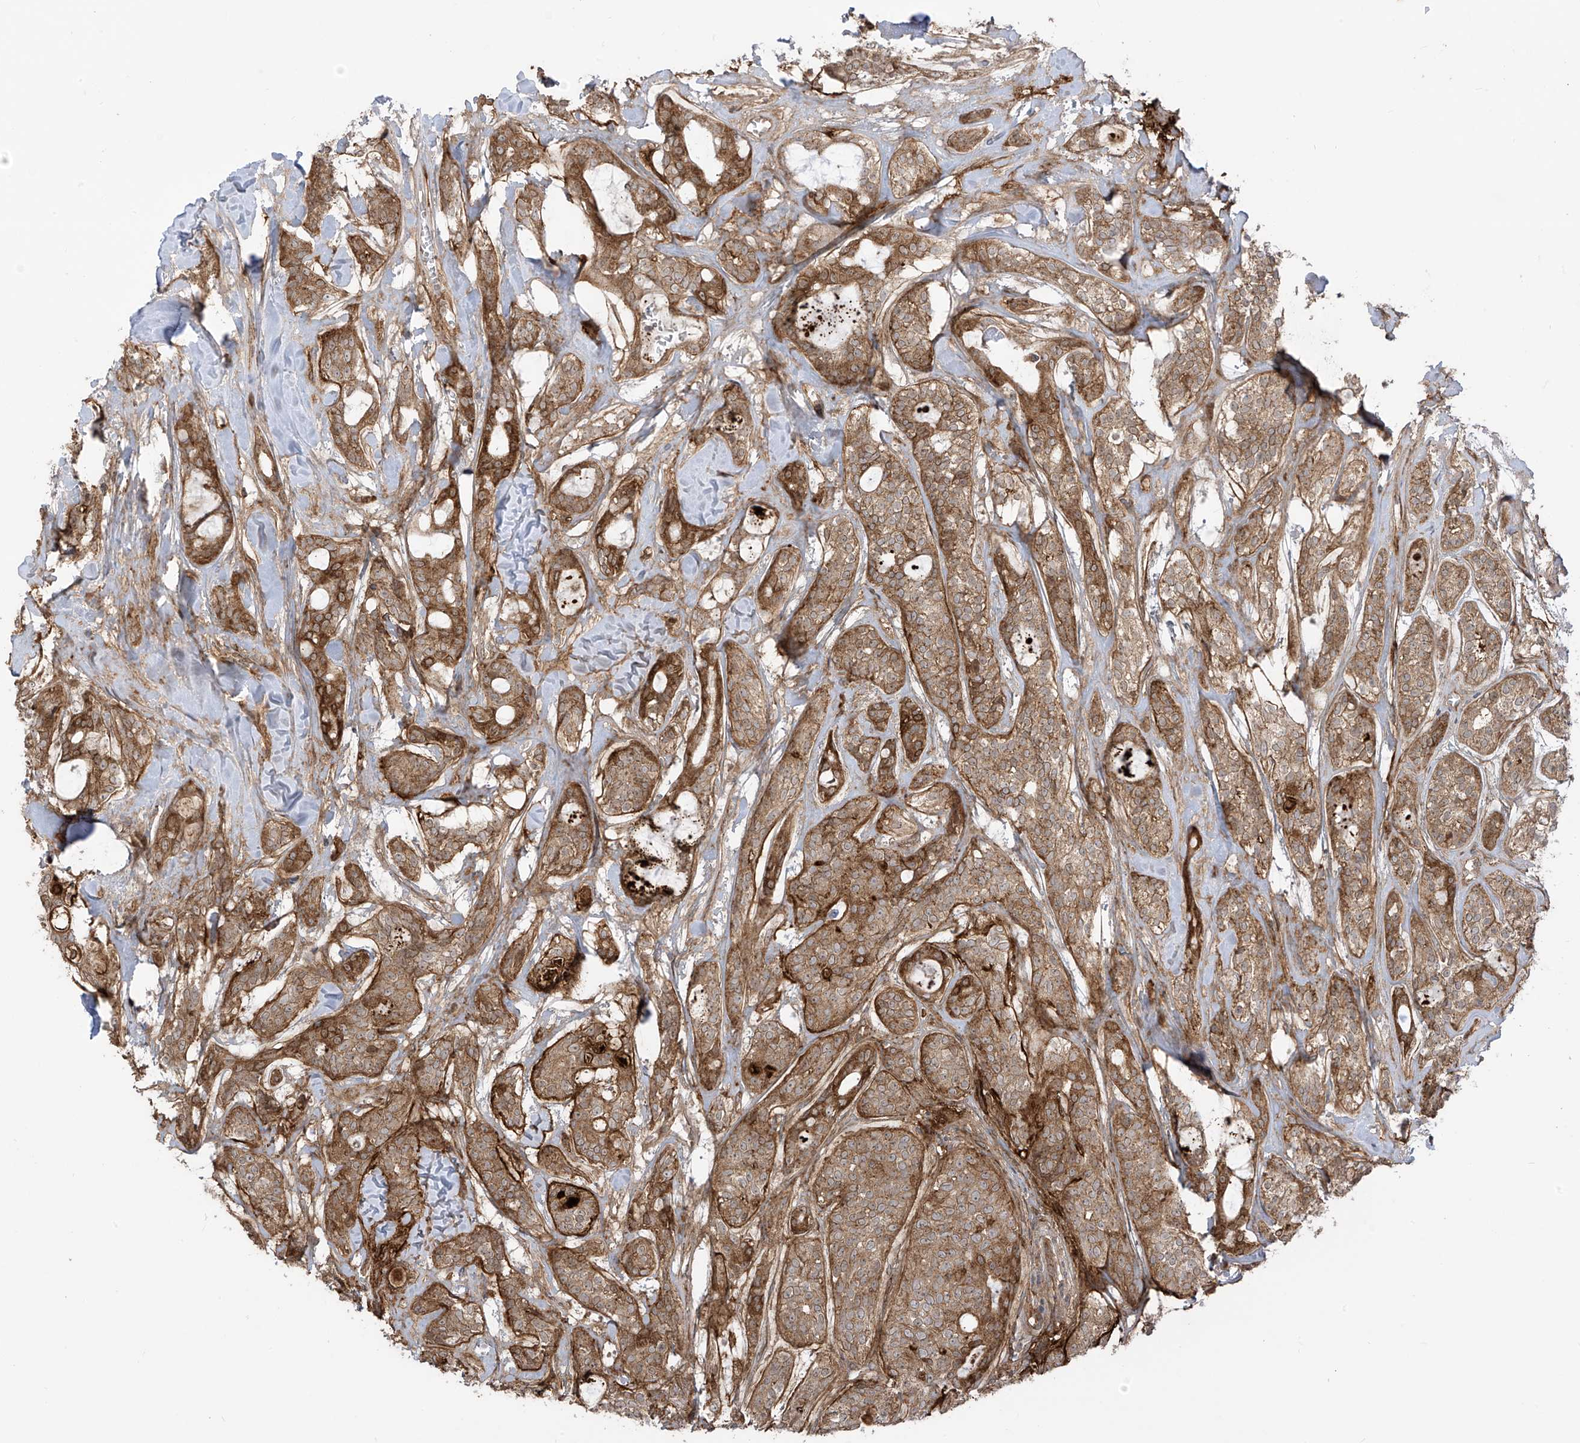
{"staining": {"intensity": "moderate", "quantity": ">75%", "location": "cytoplasmic/membranous"}, "tissue": "head and neck cancer", "cell_type": "Tumor cells", "image_type": "cancer", "snomed": [{"axis": "morphology", "description": "Adenocarcinoma, NOS"}, {"axis": "topography", "description": "Head-Neck"}], "caption": "Immunohistochemical staining of human head and neck cancer (adenocarcinoma) shows moderate cytoplasmic/membranous protein positivity in about >75% of tumor cells.", "gene": "REPS1", "patient": {"sex": "male", "age": 66}}